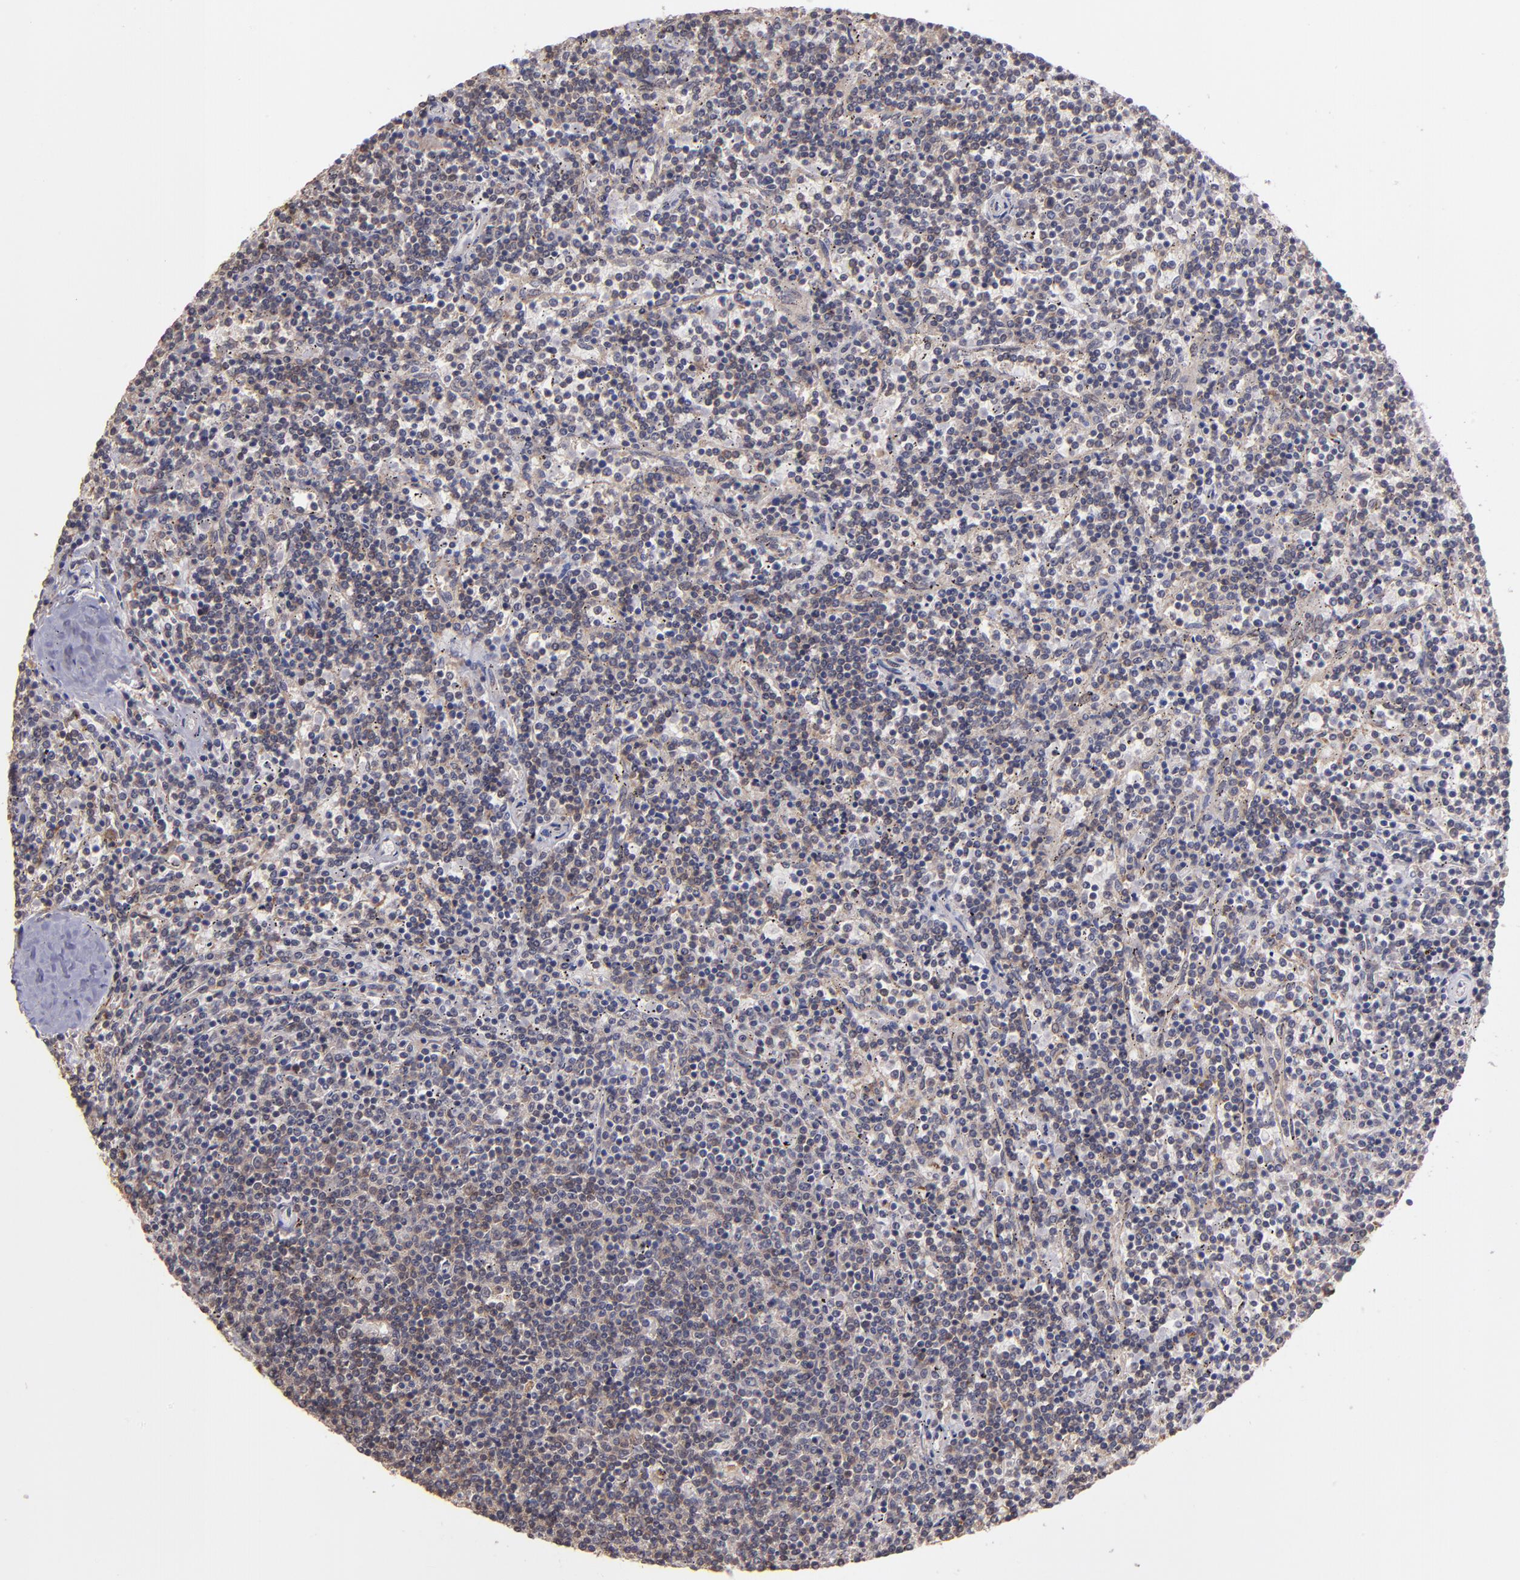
{"staining": {"intensity": "weak", "quantity": "25%-75%", "location": "cytoplasmic/membranous"}, "tissue": "lymphoma", "cell_type": "Tumor cells", "image_type": "cancer", "snomed": [{"axis": "morphology", "description": "Malignant lymphoma, non-Hodgkin's type, Low grade"}, {"axis": "topography", "description": "Spleen"}], "caption": "The histopathology image demonstrates immunohistochemical staining of lymphoma. There is weak cytoplasmic/membranous positivity is seen in approximately 25%-75% of tumor cells. Nuclei are stained in blue.", "gene": "SIPA1L1", "patient": {"sex": "female", "age": 50}}